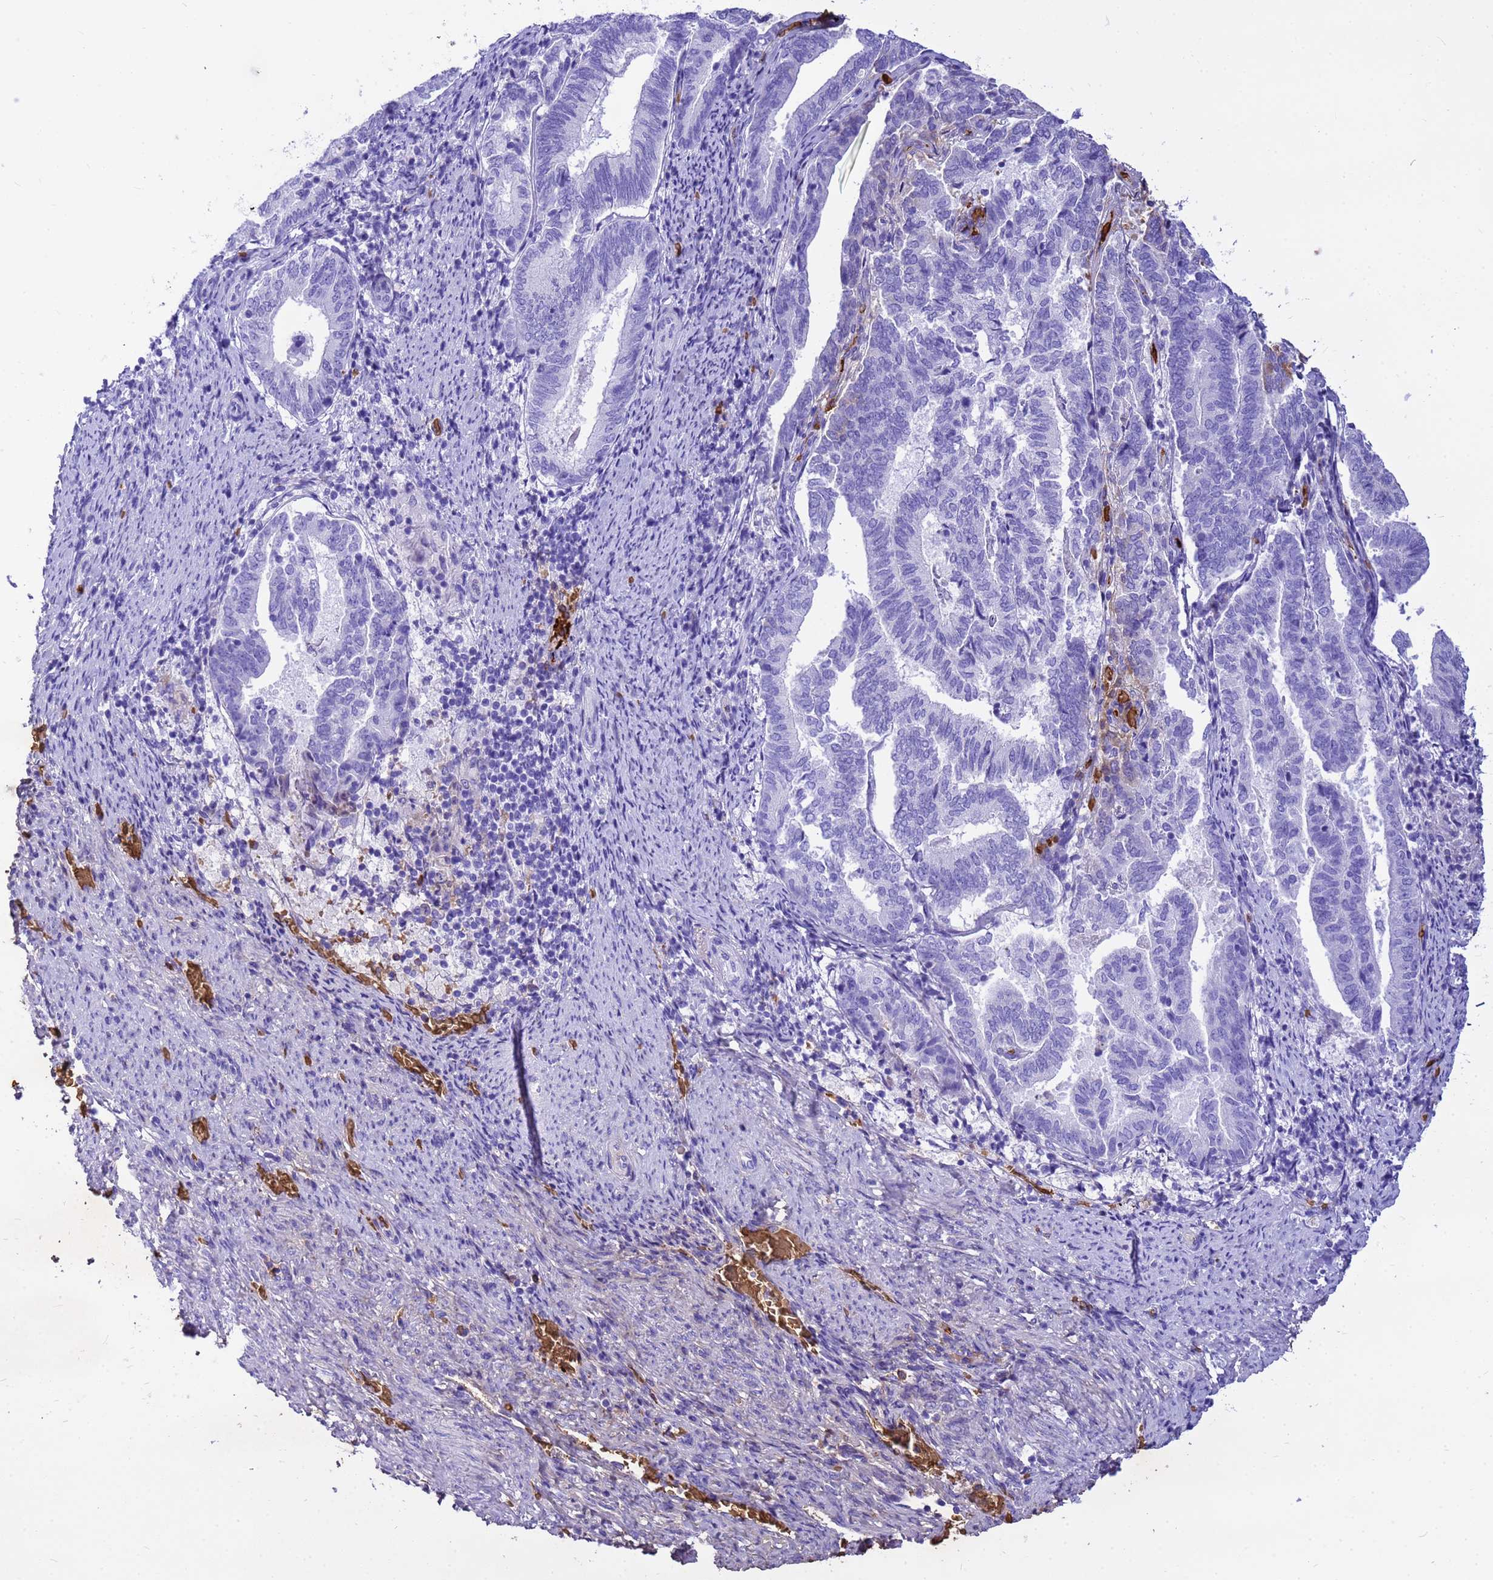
{"staining": {"intensity": "negative", "quantity": "none", "location": "none"}, "tissue": "endometrial cancer", "cell_type": "Tumor cells", "image_type": "cancer", "snomed": [{"axis": "morphology", "description": "Adenocarcinoma, NOS"}, {"axis": "topography", "description": "Endometrium"}], "caption": "An immunohistochemistry (IHC) histopathology image of endometrial cancer (adenocarcinoma) is shown. There is no staining in tumor cells of endometrial cancer (adenocarcinoma).", "gene": "HBA2", "patient": {"sex": "female", "age": 80}}